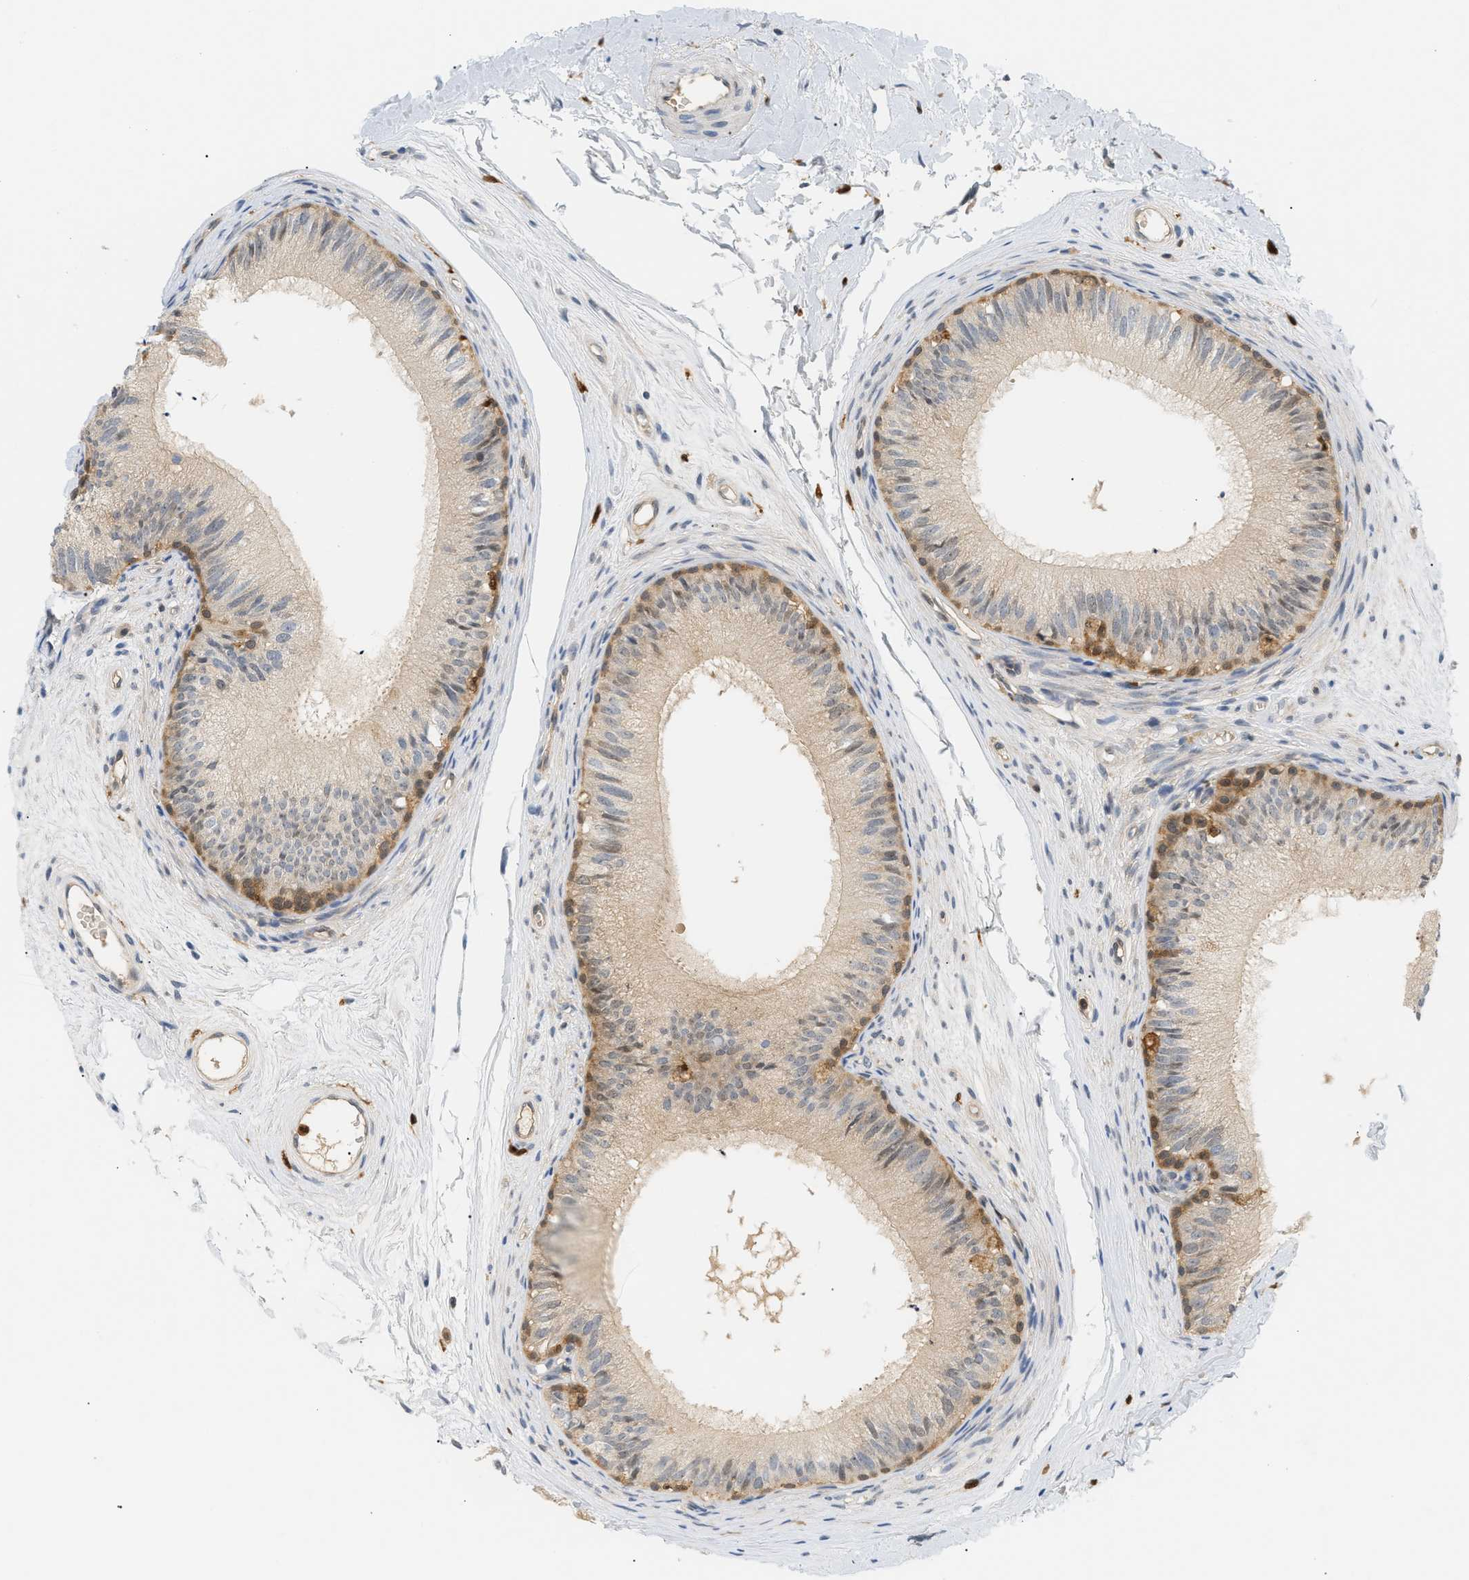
{"staining": {"intensity": "moderate", "quantity": "<25%", "location": "cytoplasmic/membranous"}, "tissue": "epididymis", "cell_type": "Glandular cells", "image_type": "normal", "snomed": [{"axis": "morphology", "description": "Normal tissue, NOS"}, {"axis": "topography", "description": "Epididymis"}], "caption": "This micrograph demonstrates immunohistochemistry (IHC) staining of normal epididymis, with low moderate cytoplasmic/membranous expression in approximately <25% of glandular cells.", "gene": "PYCARD", "patient": {"sex": "male", "age": 56}}